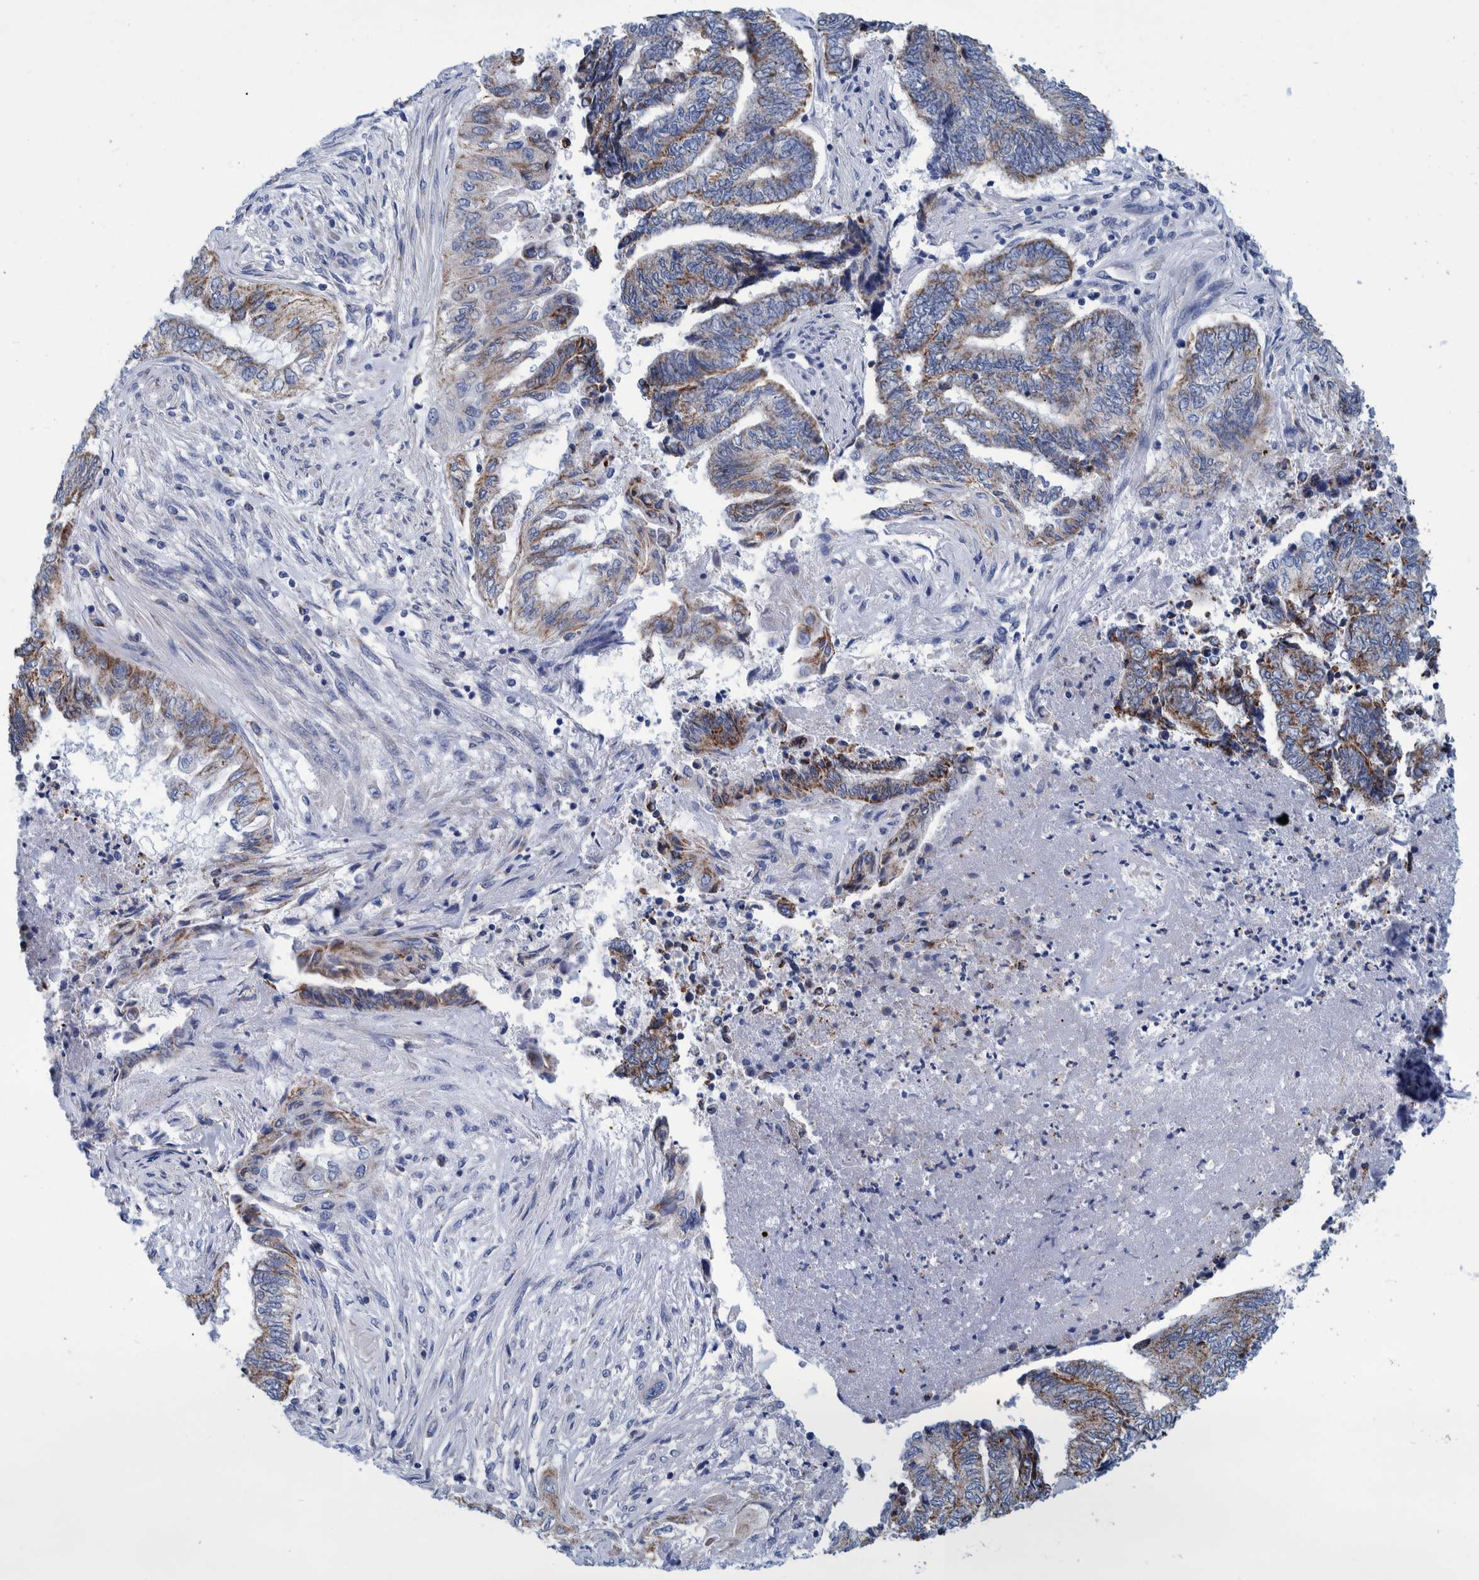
{"staining": {"intensity": "moderate", "quantity": "<25%", "location": "cytoplasmic/membranous"}, "tissue": "endometrial cancer", "cell_type": "Tumor cells", "image_type": "cancer", "snomed": [{"axis": "morphology", "description": "Adenocarcinoma, NOS"}, {"axis": "topography", "description": "Uterus"}, {"axis": "topography", "description": "Endometrium"}], "caption": "Endometrial cancer (adenocarcinoma) stained with a brown dye shows moderate cytoplasmic/membranous positive staining in about <25% of tumor cells.", "gene": "BZW2", "patient": {"sex": "female", "age": 70}}